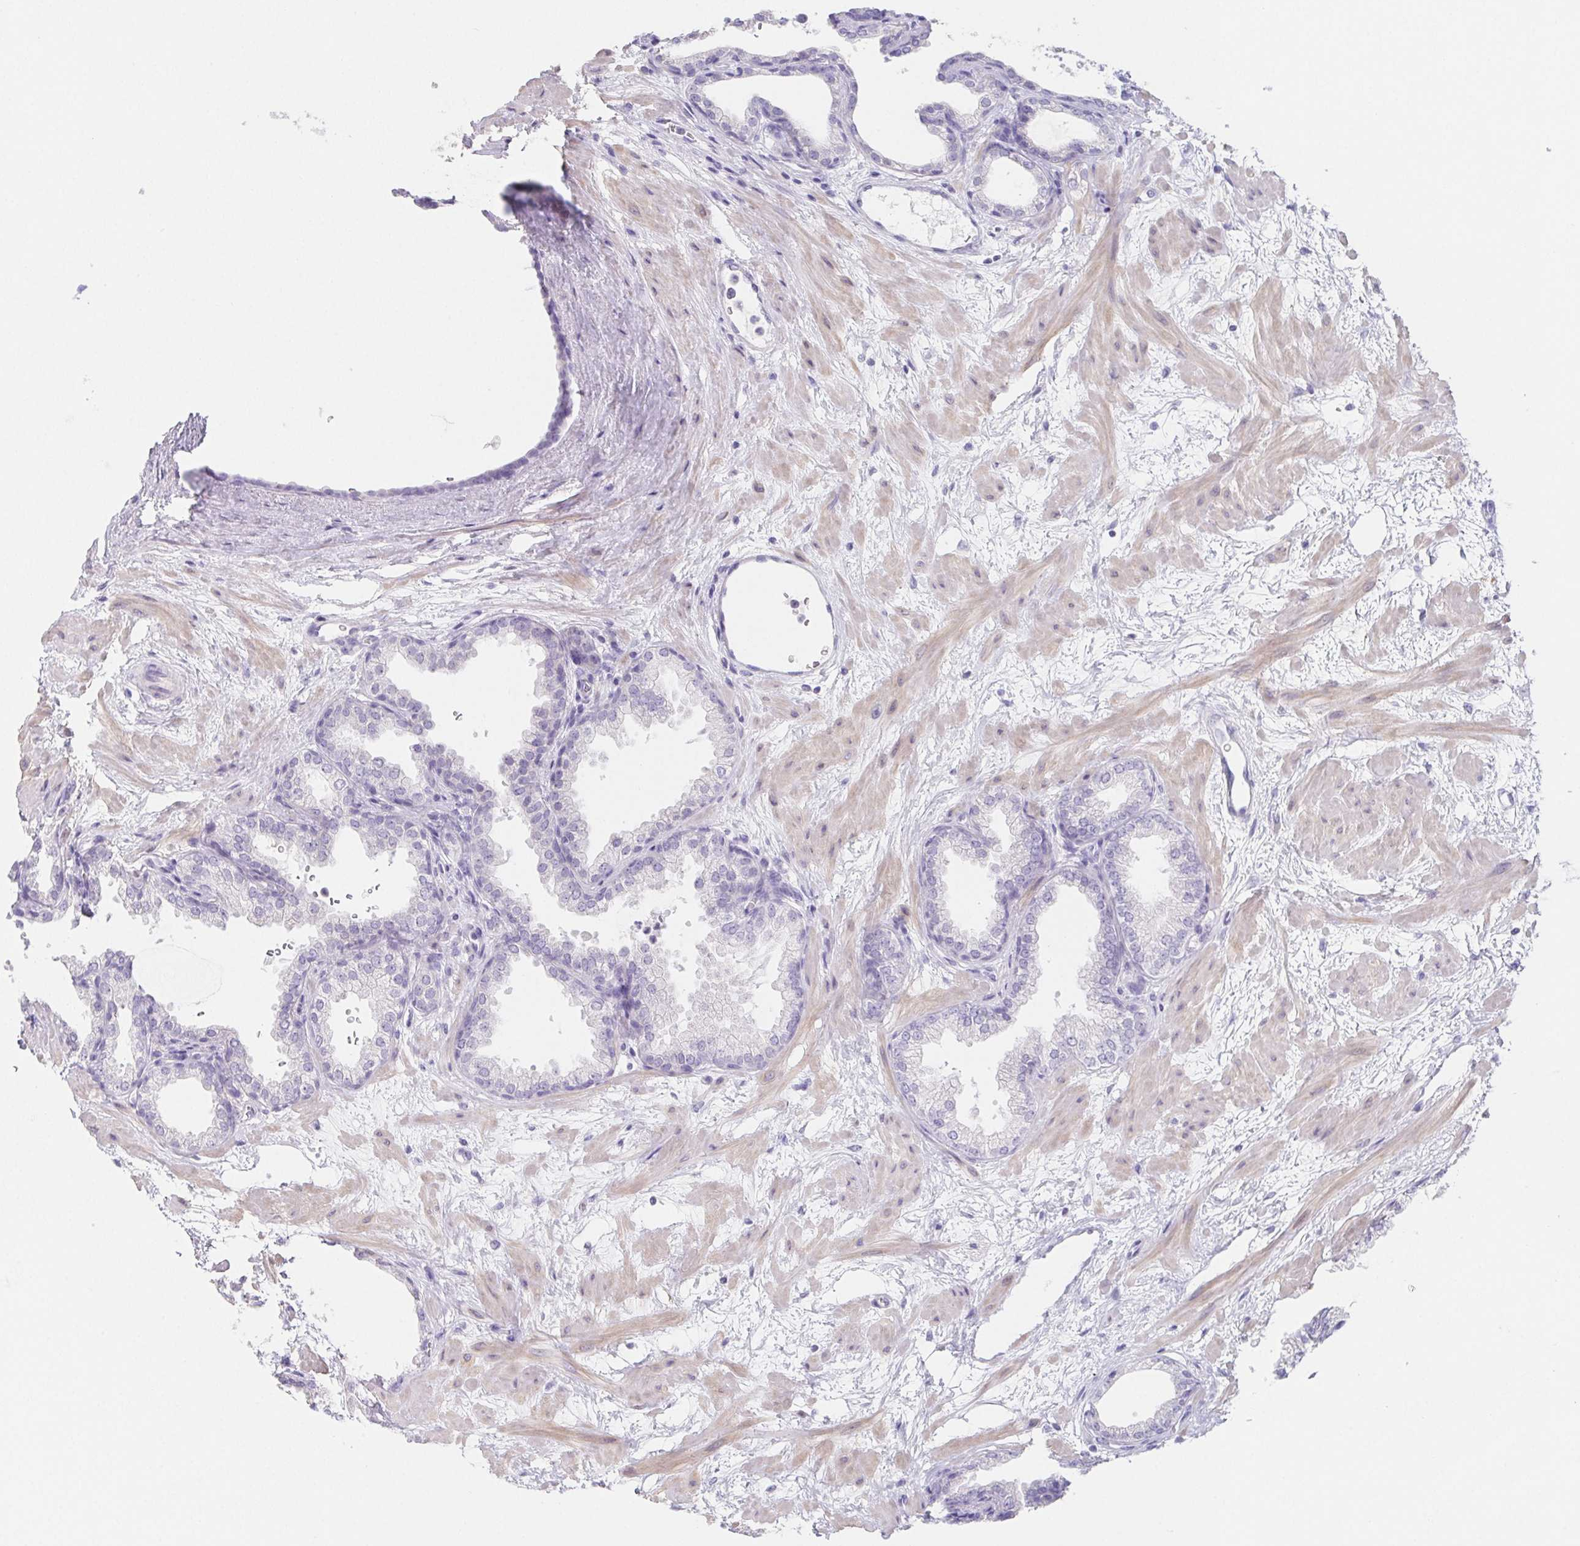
{"staining": {"intensity": "negative", "quantity": "none", "location": "none"}, "tissue": "prostate", "cell_type": "Glandular cells", "image_type": "normal", "snomed": [{"axis": "morphology", "description": "Normal tissue, NOS"}, {"axis": "topography", "description": "Prostate"}], "caption": "The IHC photomicrograph has no significant positivity in glandular cells of prostate. Nuclei are stained in blue.", "gene": "HDGFL1", "patient": {"sex": "male", "age": 37}}